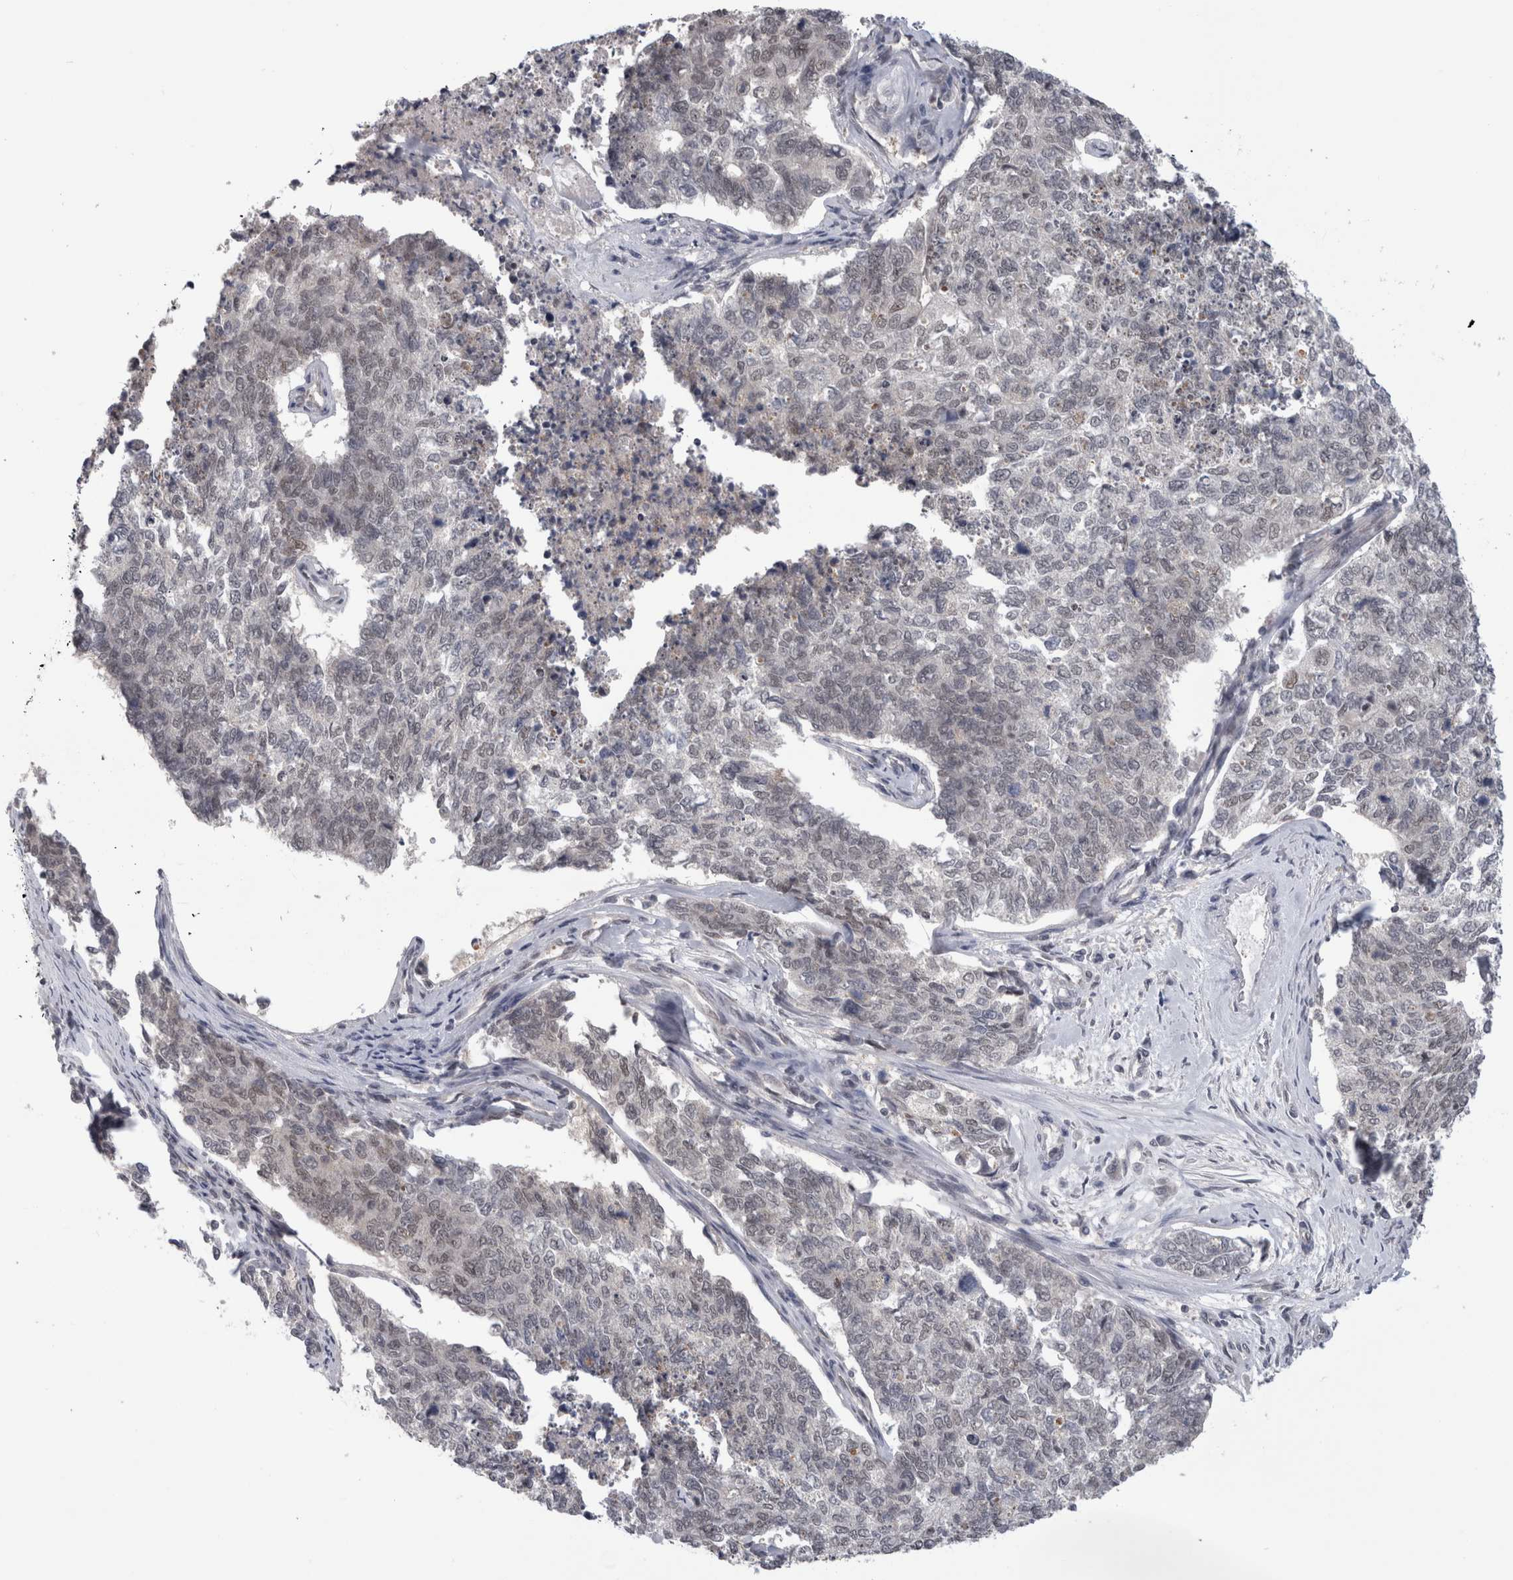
{"staining": {"intensity": "weak", "quantity": "<25%", "location": "nuclear"}, "tissue": "cervical cancer", "cell_type": "Tumor cells", "image_type": "cancer", "snomed": [{"axis": "morphology", "description": "Squamous cell carcinoma, NOS"}, {"axis": "topography", "description": "Cervix"}], "caption": "IHC image of neoplastic tissue: human cervical cancer stained with DAB displays no significant protein staining in tumor cells.", "gene": "PSMB2", "patient": {"sex": "female", "age": 63}}